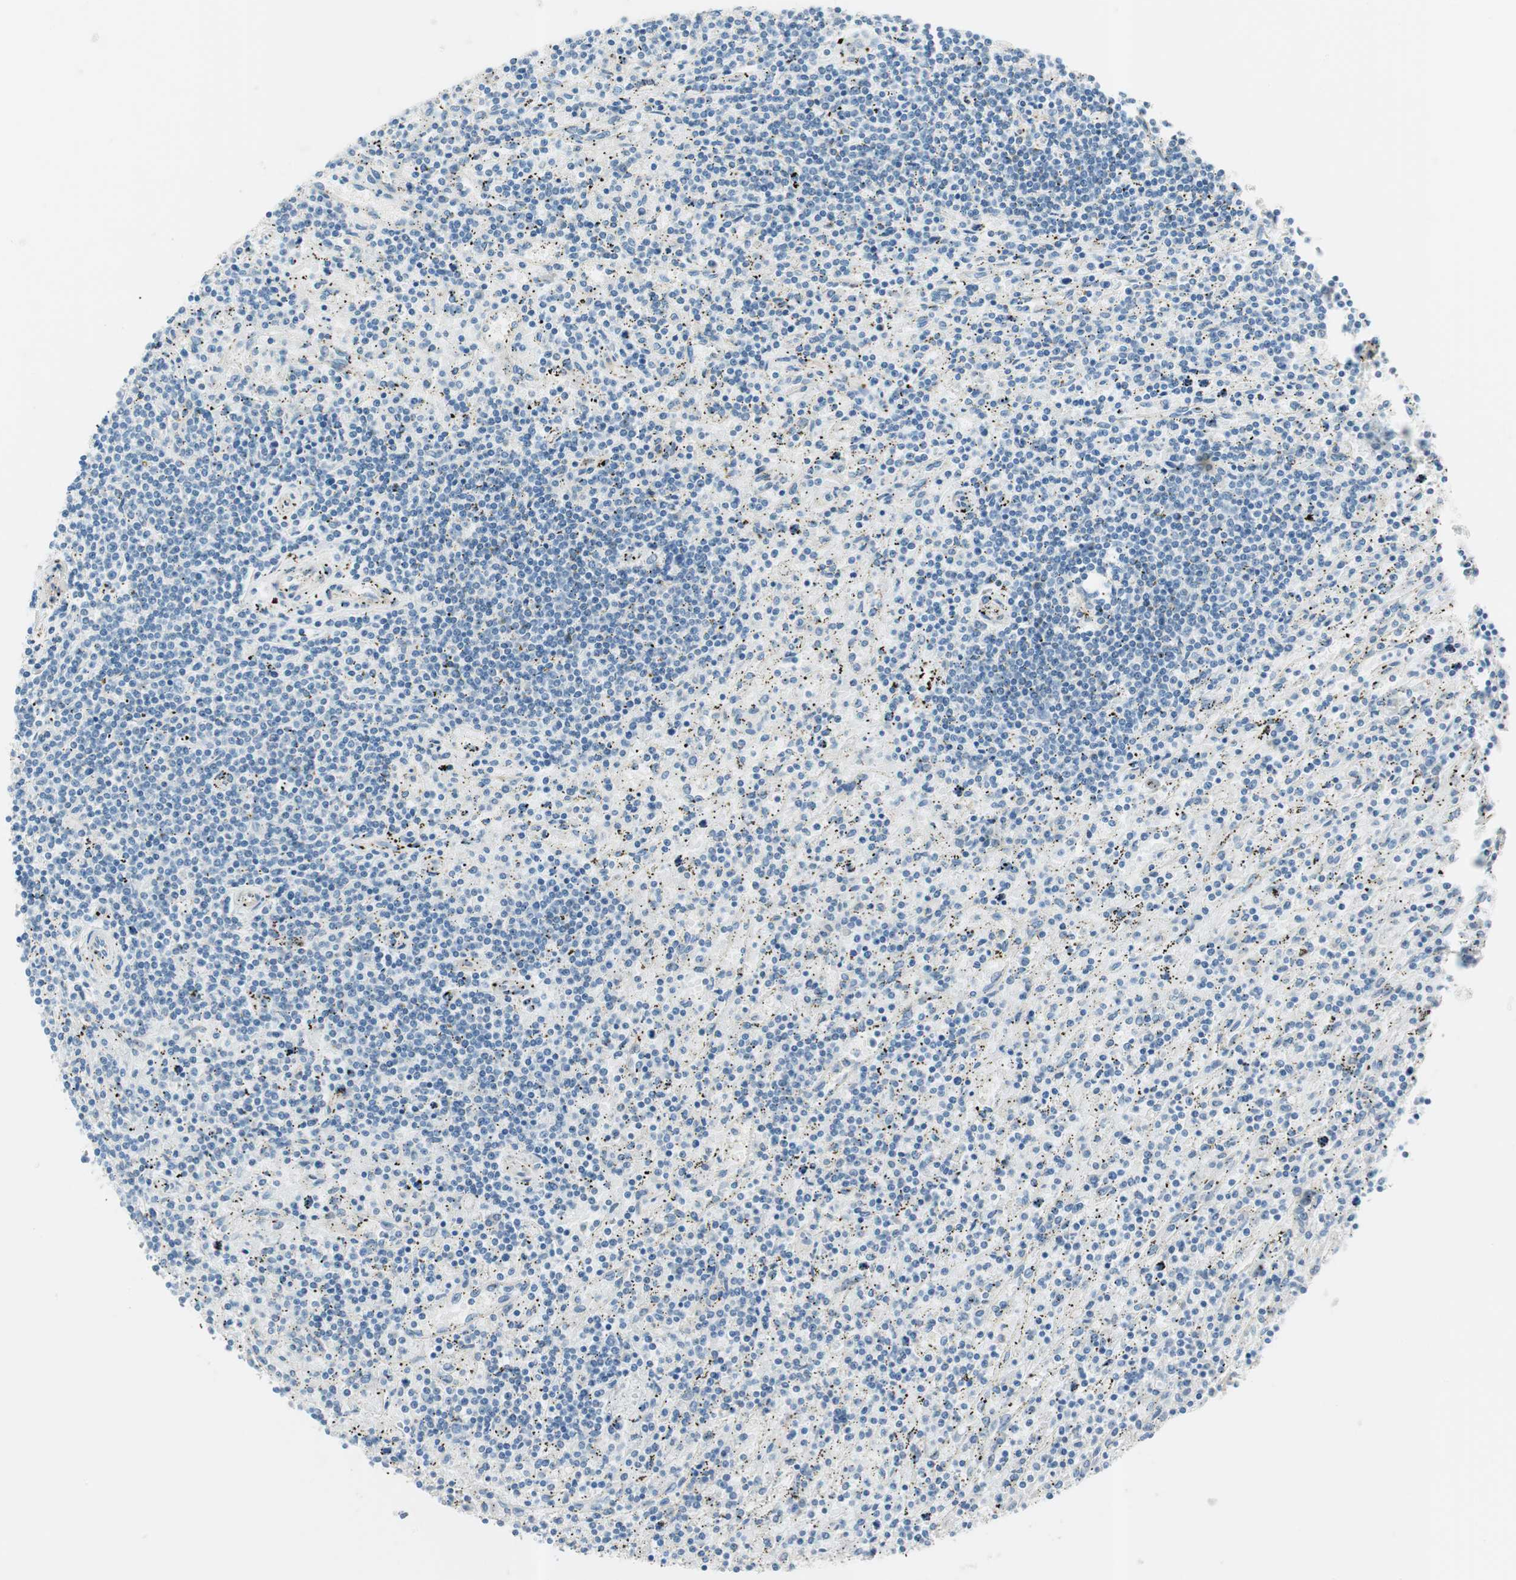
{"staining": {"intensity": "negative", "quantity": "none", "location": "none"}, "tissue": "lymphoma", "cell_type": "Tumor cells", "image_type": "cancer", "snomed": [{"axis": "morphology", "description": "Malignant lymphoma, non-Hodgkin's type, Low grade"}, {"axis": "topography", "description": "Spleen"}], "caption": "Protein analysis of malignant lymphoma, non-Hodgkin's type (low-grade) reveals no significant staining in tumor cells.", "gene": "CDK3", "patient": {"sex": "male", "age": 76}}